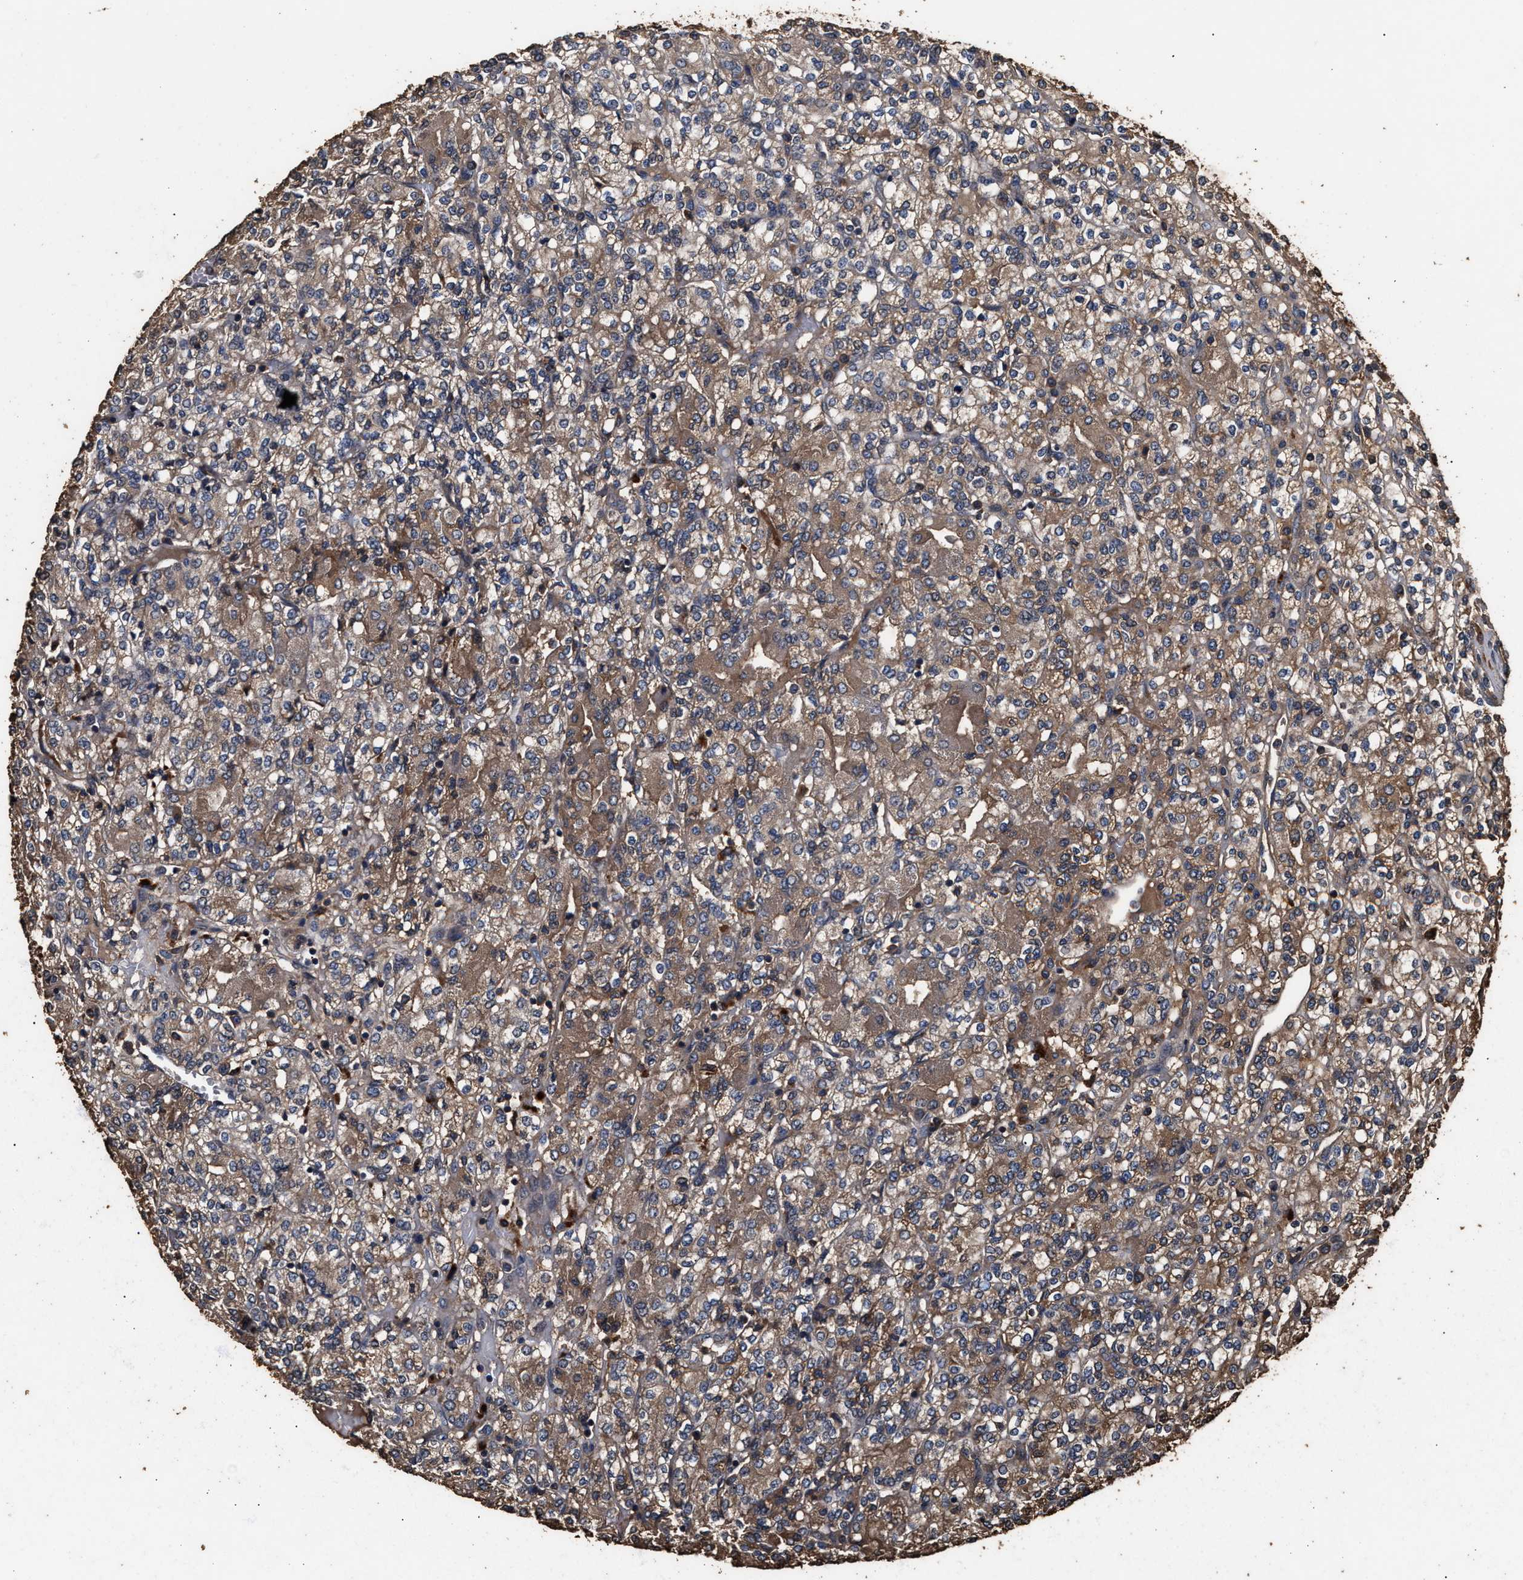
{"staining": {"intensity": "weak", "quantity": ">75%", "location": "cytoplasmic/membranous"}, "tissue": "renal cancer", "cell_type": "Tumor cells", "image_type": "cancer", "snomed": [{"axis": "morphology", "description": "Adenocarcinoma, NOS"}, {"axis": "topography", "description": "Kidney"}], "caption": "Renal adenocarcinoma stained with immunohistochemistry (IHC) shows weak cytoplasmic/membranous expression in about >75% of tumor cells. (Stains: DAB in brown, nuclei in blue, Microscopy: brightfield microscopy at high magnification).", "gene": "KYAT1", "patient": {"sex": "male", "age": 77}}